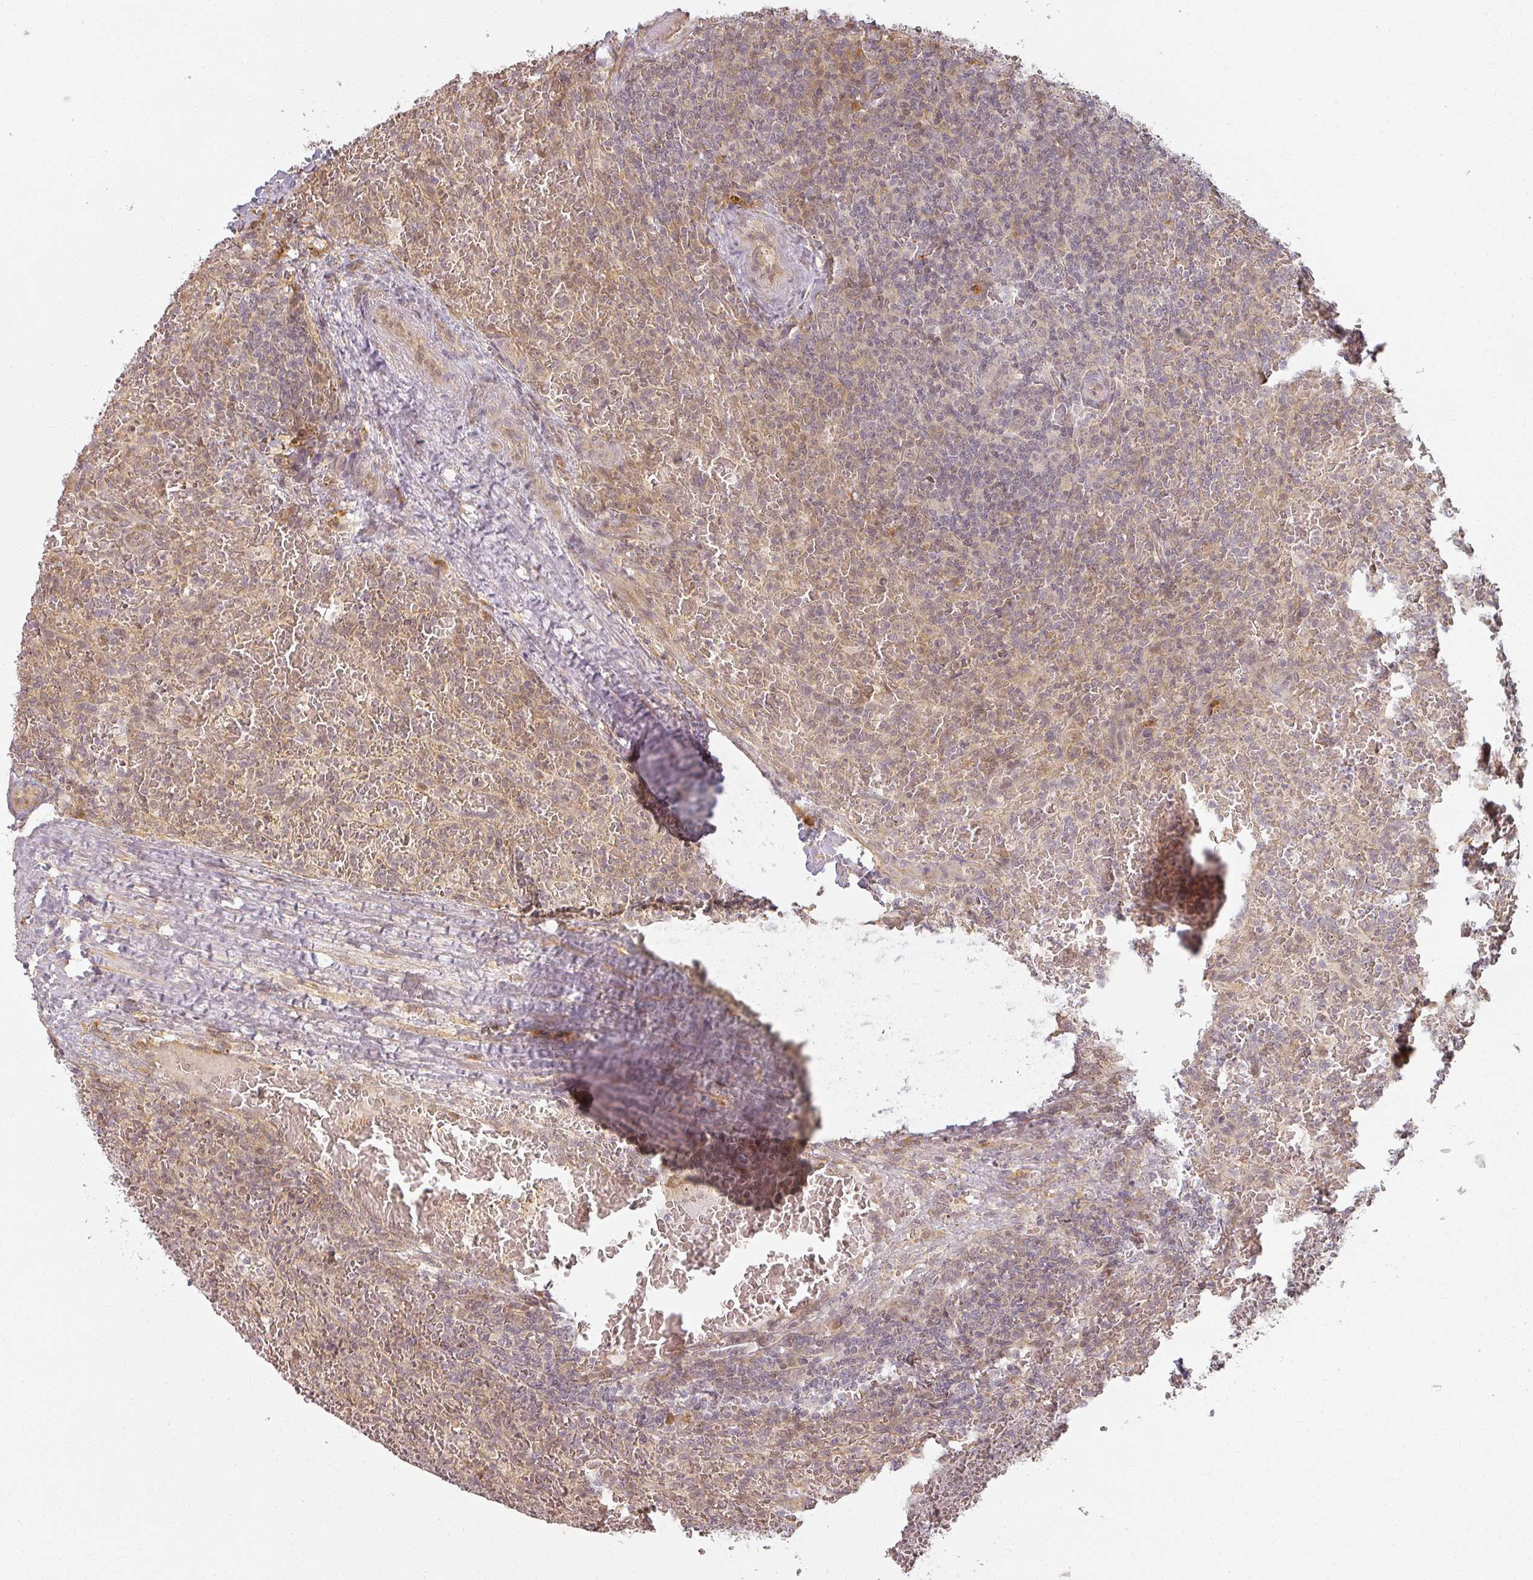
{"staining": {"intensity": "moderate", "quantity": "25%-75%", "location": "cytoplasmic/membranous,nuclear"}, "tissue": "lymphoma", "cell_type": "Tumor cells", "image_type": "cancer", "snomed": [{"axis": "morphology", "description": "Malignant lymphoma, non-Hodgkin's type, Low grade"}, {"axis": "topography", "description": "Spleen"}], "caption": "DAB (3,3'-diaminobenzidine) immunohistochemical staining of lymphoma displays moderate cytoplasmic/membranous and nuclear protein expression in approximately 25%-75% of tumor cells.", "gene": "MED19", "patient": {"sex": "female", "age": 64}}